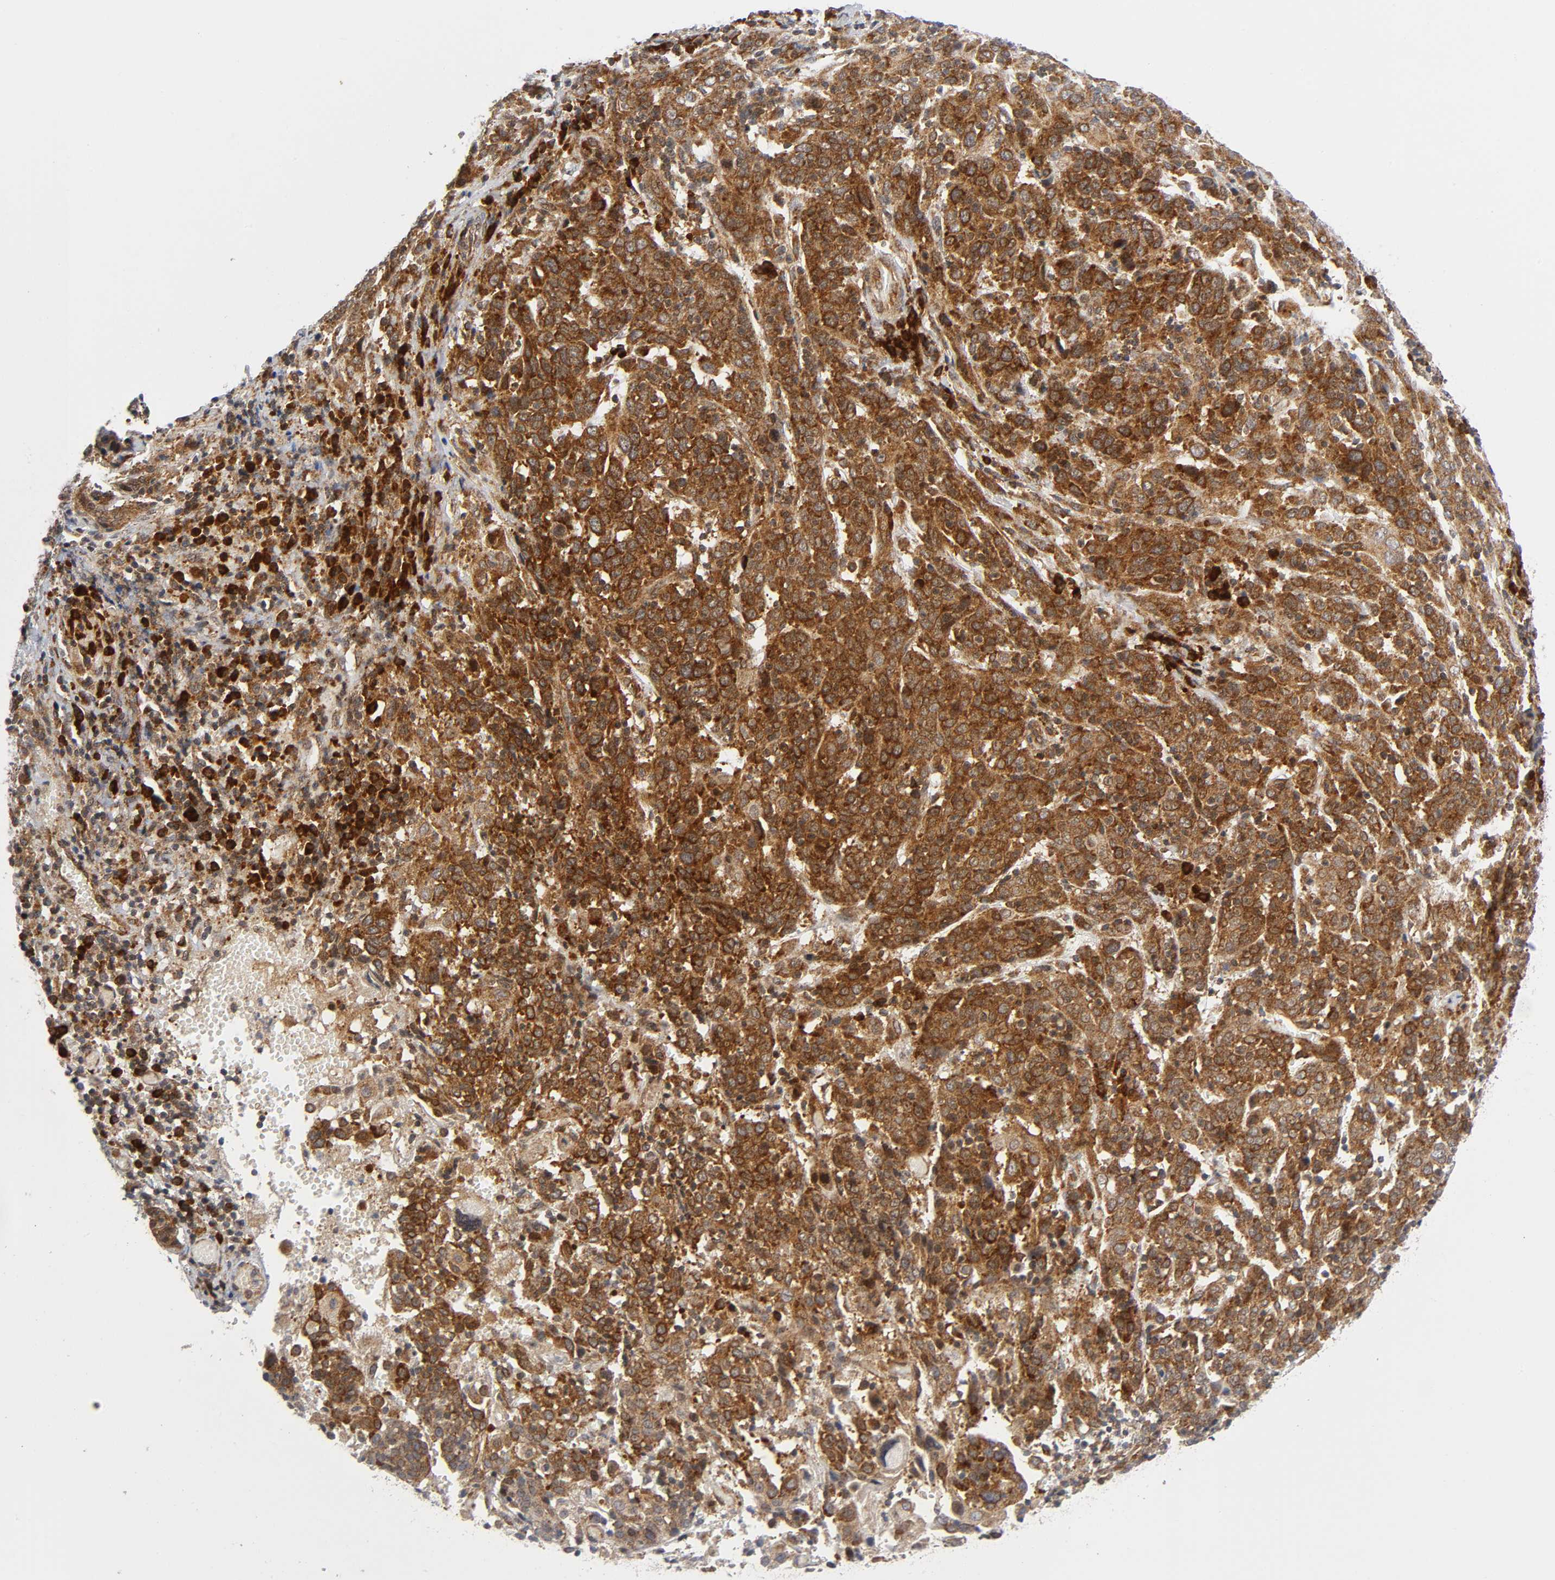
{"staining": {"intensity": "strong", "quantity": ">75%", "location": "cytoplasmic/membranous"}, "tissue": "cervical cancer", "cell_type": "Tumor cells", "image_type": "cancer", "snomed": [{"axis": "morphology", "description": "Normal tissue, NOS"}, {"axis": "morphology", "description": "Squamous cell carcinoma, NOS"}, {"axis": "topography", "description": "Cervix"}], "caption": "Cervical cancer (squamous cell carcinoma) tissue demonstrates strong cytoplasmic/membranous expression in about >75% of tumor cells, visualized by immunohistochemistry. The staining was performed using DAB to visualize the protein expression in brown, while the nuclei were stained in blue with hematoxylin (Magnification: 20x).", "gene": "EIF5", "patient": {"sex": "female", "age": 67}}